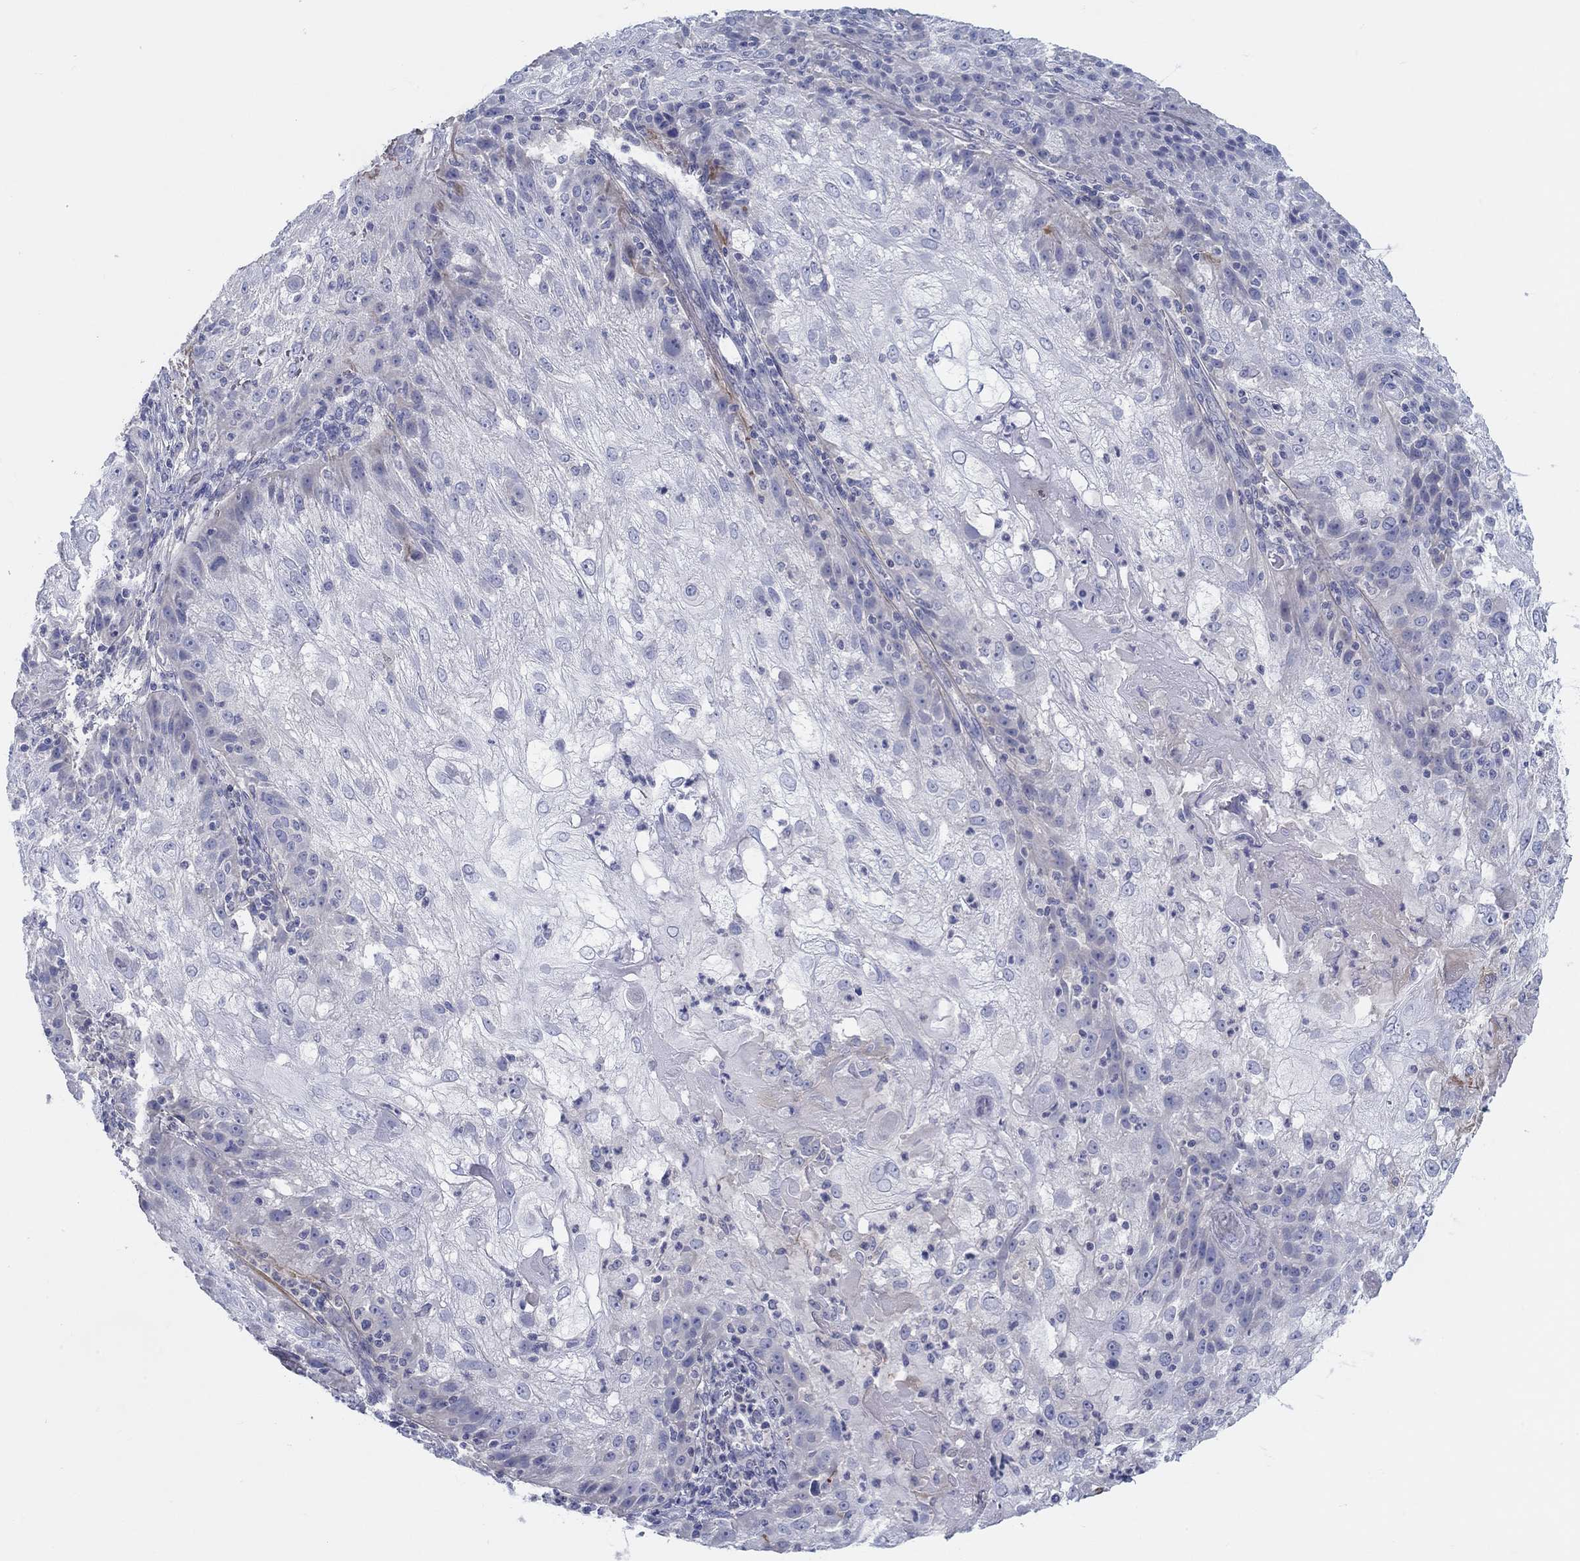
{"staining": {"intensity": "negative", "quantity": "none", "location": "none"}, "tissue": "skin cancer", "cell_type": "Tumor cells", "image_type": "cancer", "snomed": [{"axis": "morphology", "description": "Normal tissue, NOS"}, {"axis": "morphology", "description": "Squamous cell carcinoma, NOS"}, {"axis": "topography", "description": "Skin"}], "caption": "A micrograph of human skin cancer is negative for staining in tumor cells.", "gene": "HAPLN4", "patient": {"sex": "female", "age": 83}}